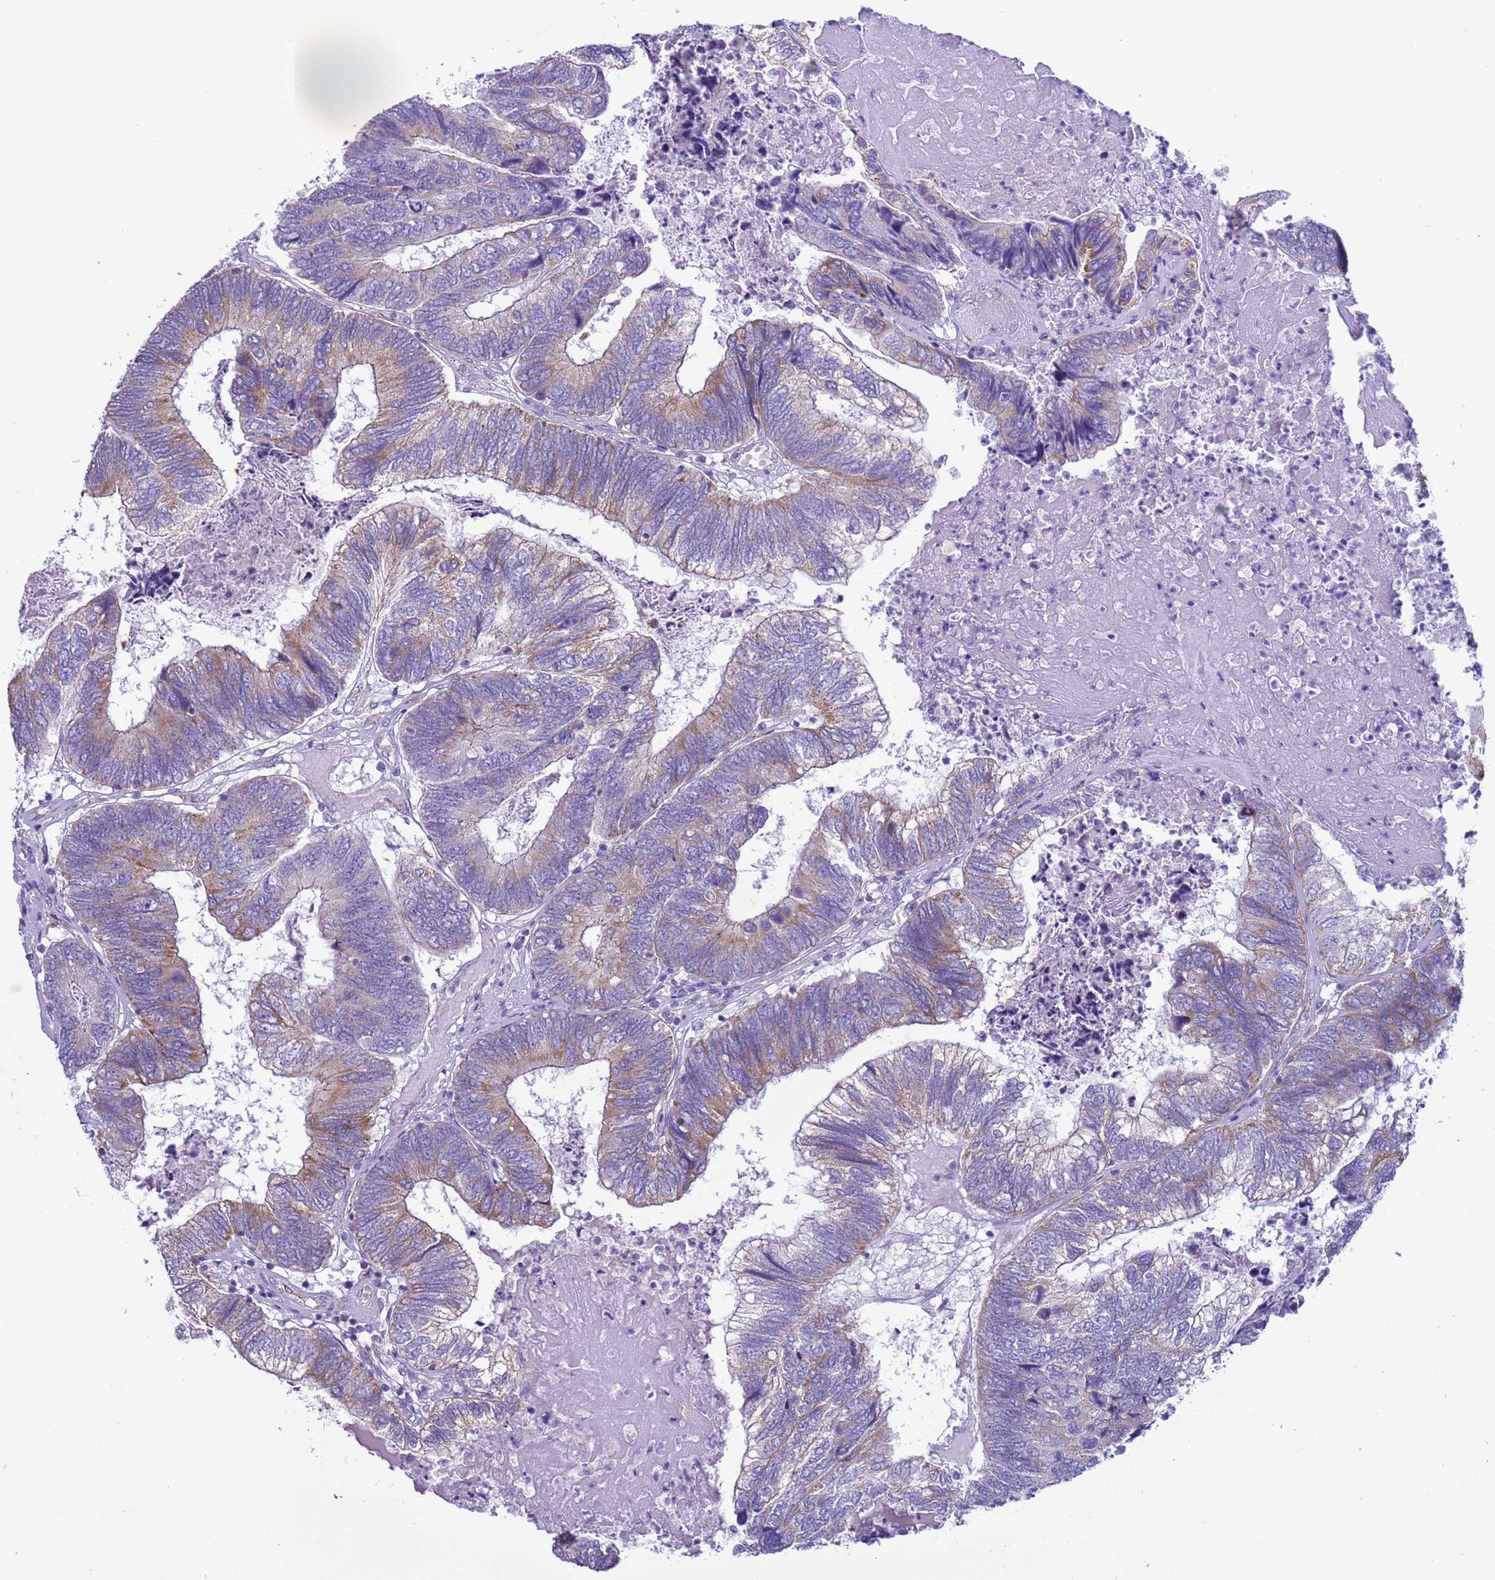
{"staining": {"intensity": "weak", "quantity": "25%-75%", "location": "cytoplasmic/membranous"}, "tissue": "colorectal cancer", "cell_type": "Tumor cells", "image_type": "cancer", "snomed": [{"axis": "morphology", "description": "Adenocarcinoma, NOS"}, {"axis": "topography", "description": "Colon"}], "caption": "Human adenocarcinoma (colorectal) stained with a brown dye displays weak cytoplasmic/membranous positive expression in about 25%-75% of tumor cells.", "gene": "NCALD", "patient": {"sex": "female", "age": 67}}